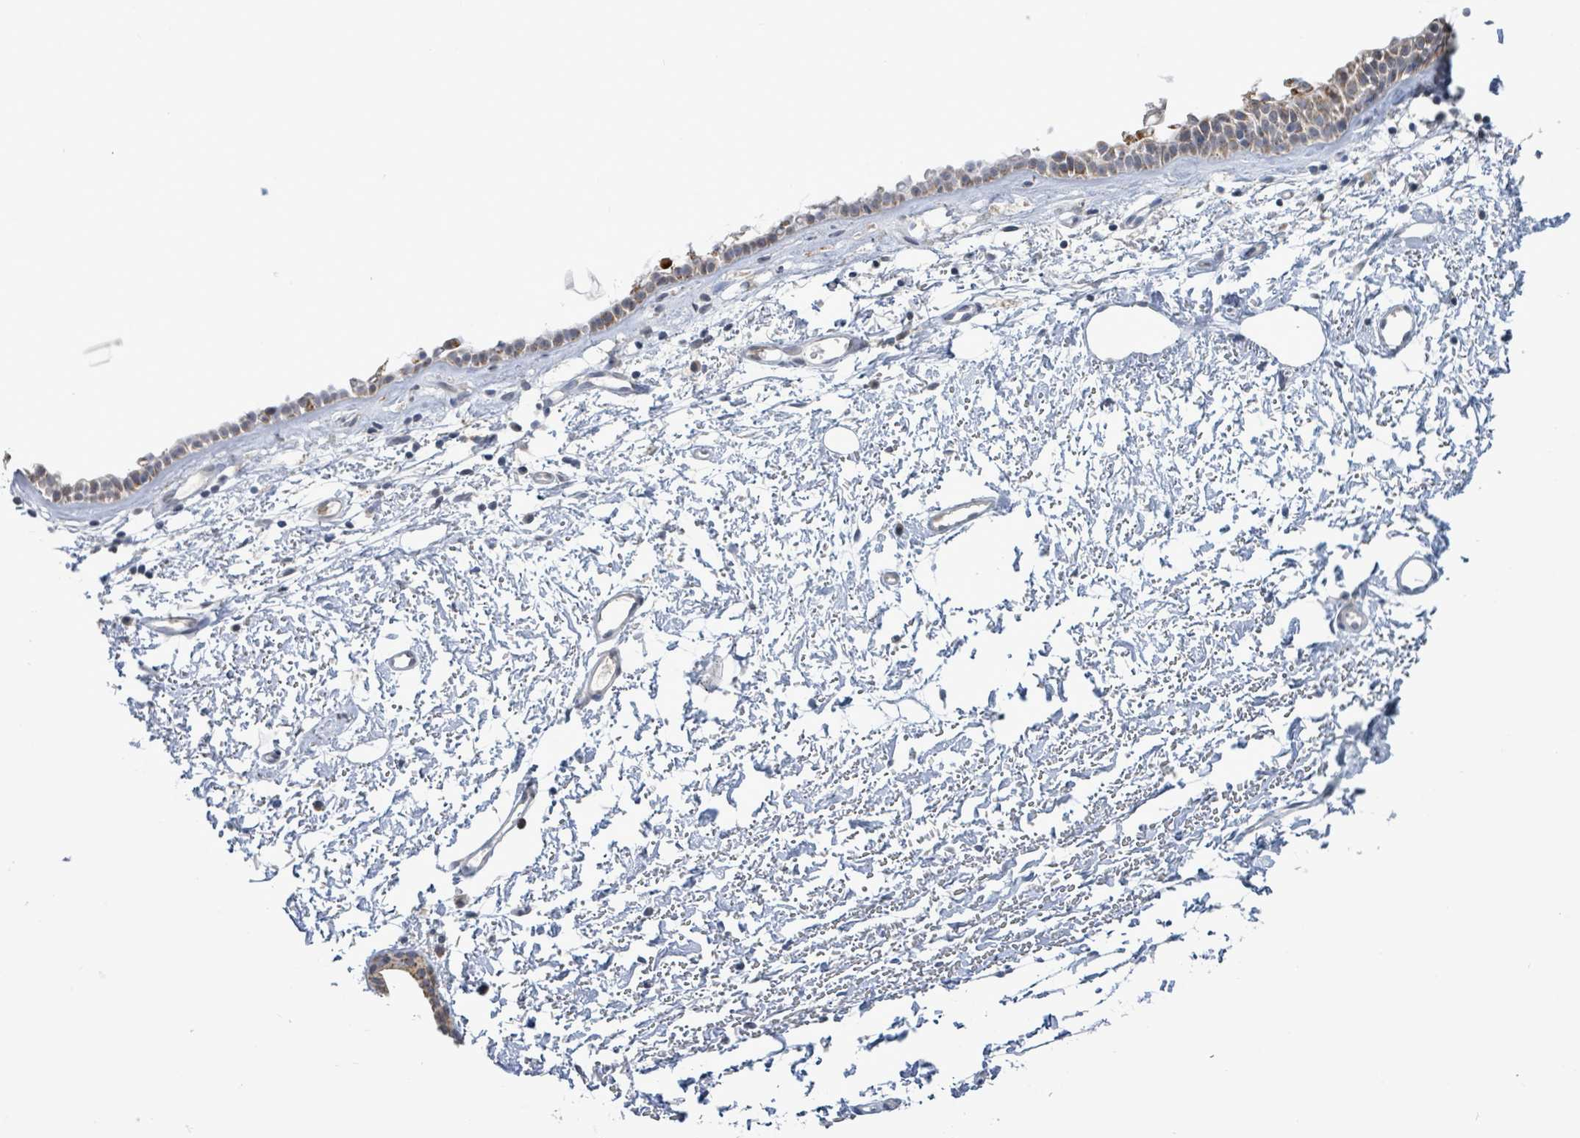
{"staining": {"intensity": "weak", "quantity": "<25%", "location": "cytoplasmic/membranous"}, "tissue": "nasopharynx", "cell_type": "Respiratory epithelial cells", "image_type": "normal", "snomed": [{"axis": "morphology", "description": "Normal tissue, NOS"}, {"axis": "topography", "description": "Cartilage tissue"}, {"axis": "topography", "description": "Nasopharynx"}], "caption": "An immunohistochemistry (IHC) micrograph of benign nasopharynx is shown. There is no staining in respiratory epithelial cells of nasopharynx. The staining is performed using DAB (3,3'-diaminobenzidine) brown chromogen with nuclei counter-stained in using hematoxylin.", "gene": "COQ10B", "patient": {"sex": "male", "age": 56}}